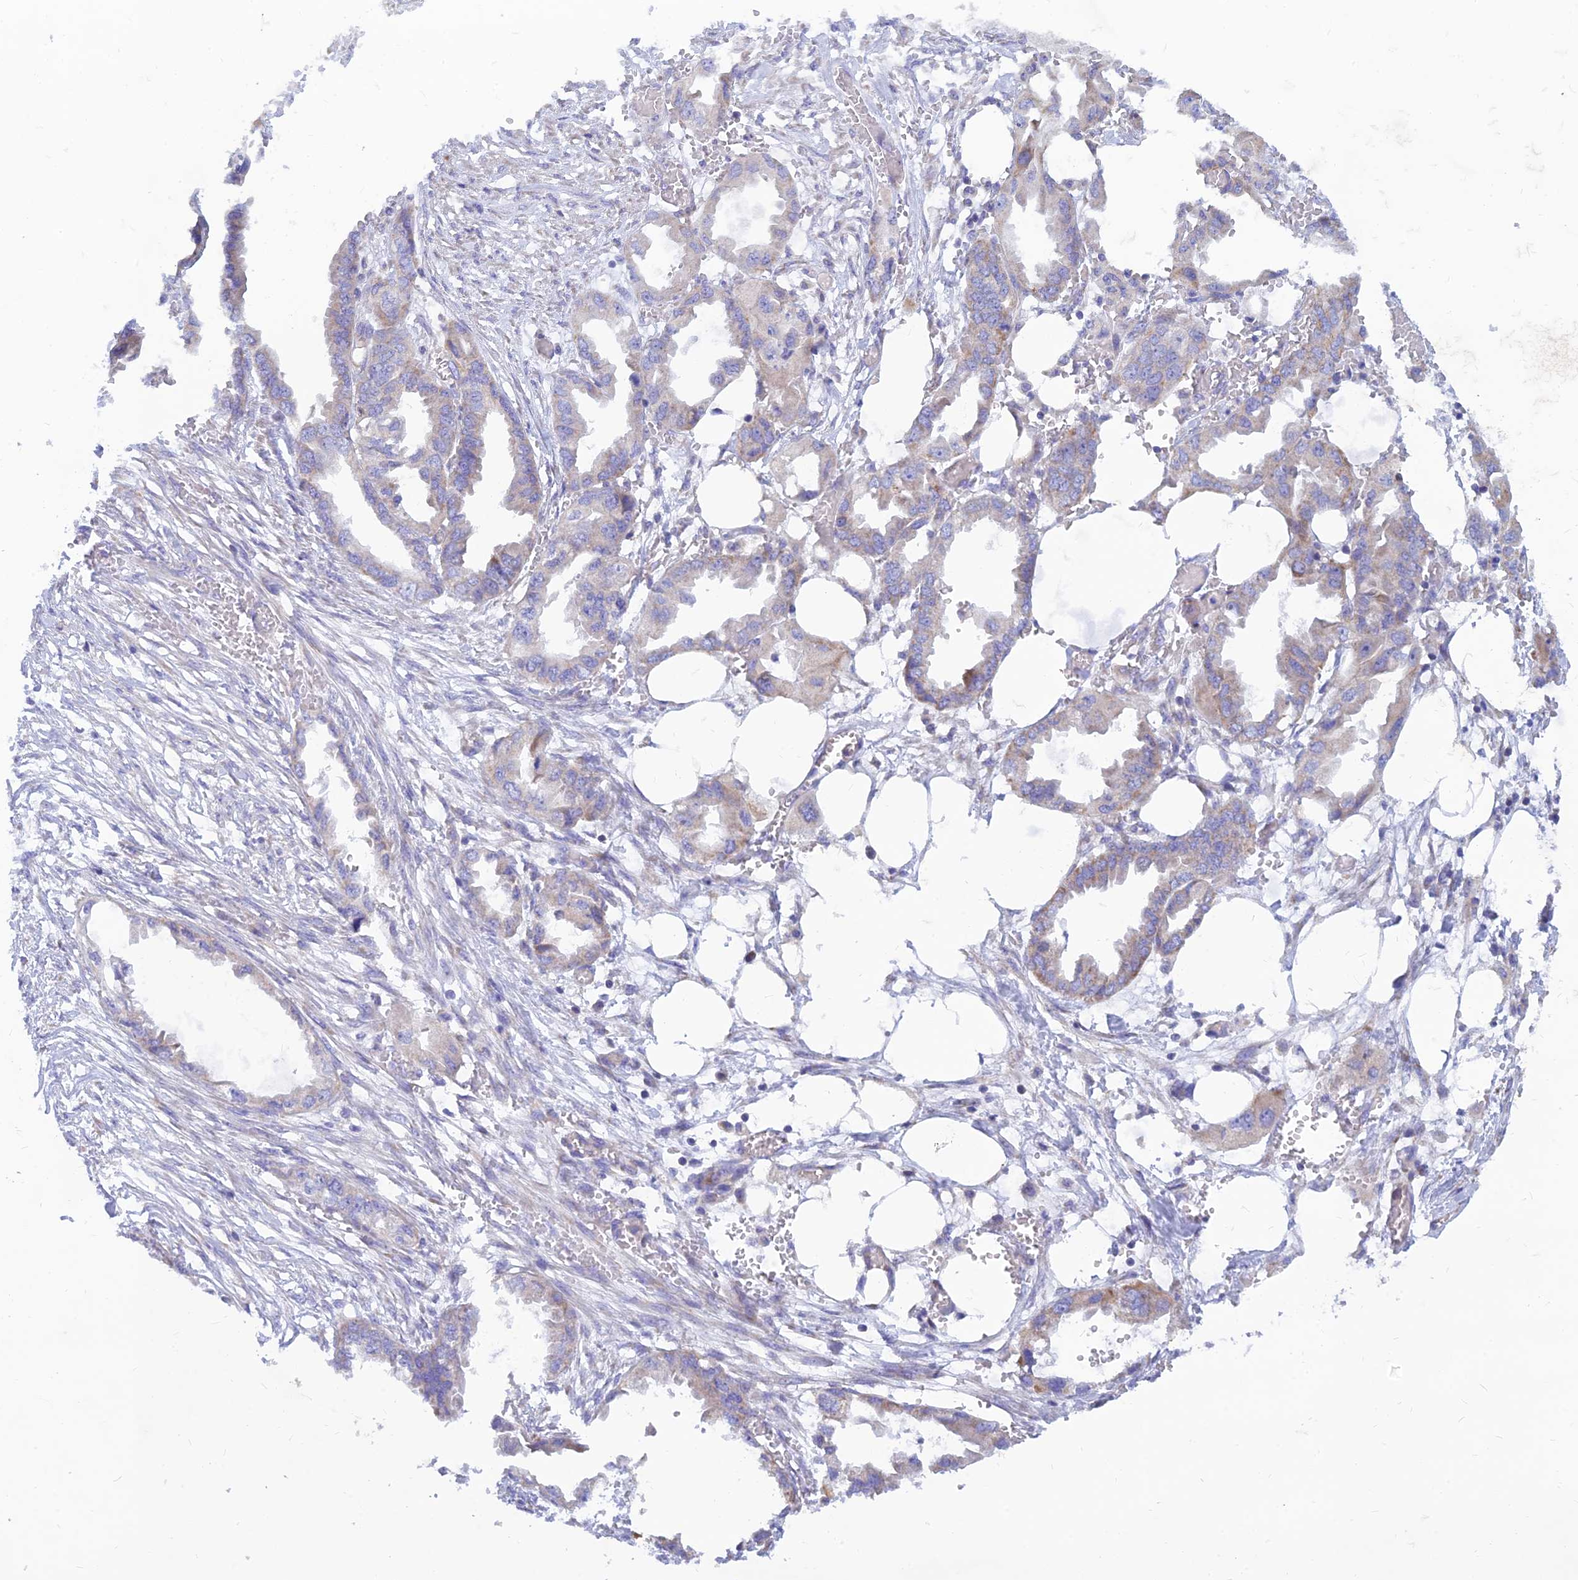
{"staining": {"intensity": "weak", "quantity": "<25%", "location": "cytoplasmic/membranous"}, "tissue": "endometrial cancer", "cell_type": "Tumor cells", "image_type": "cancer", "snomed": [{"axis": "morphology", "description": "Adenocarcinoma, NOS"}, {"axis": "morphology", "description": "Adenocarcinoma, metastatic, NOS"}, {"axis": "topography", "description": "Adipose tissue"}, {"axis": "topography", "description": "Endometrium"}], "caption": "Tumor cells show no significant protein expression in endometrial cancer (metastatic adenocarcinoma). (IHC, brightfield microscopy, high magnification).", "gene": "TMEM30B", "patient": {"sex": "female", "age": 67}}